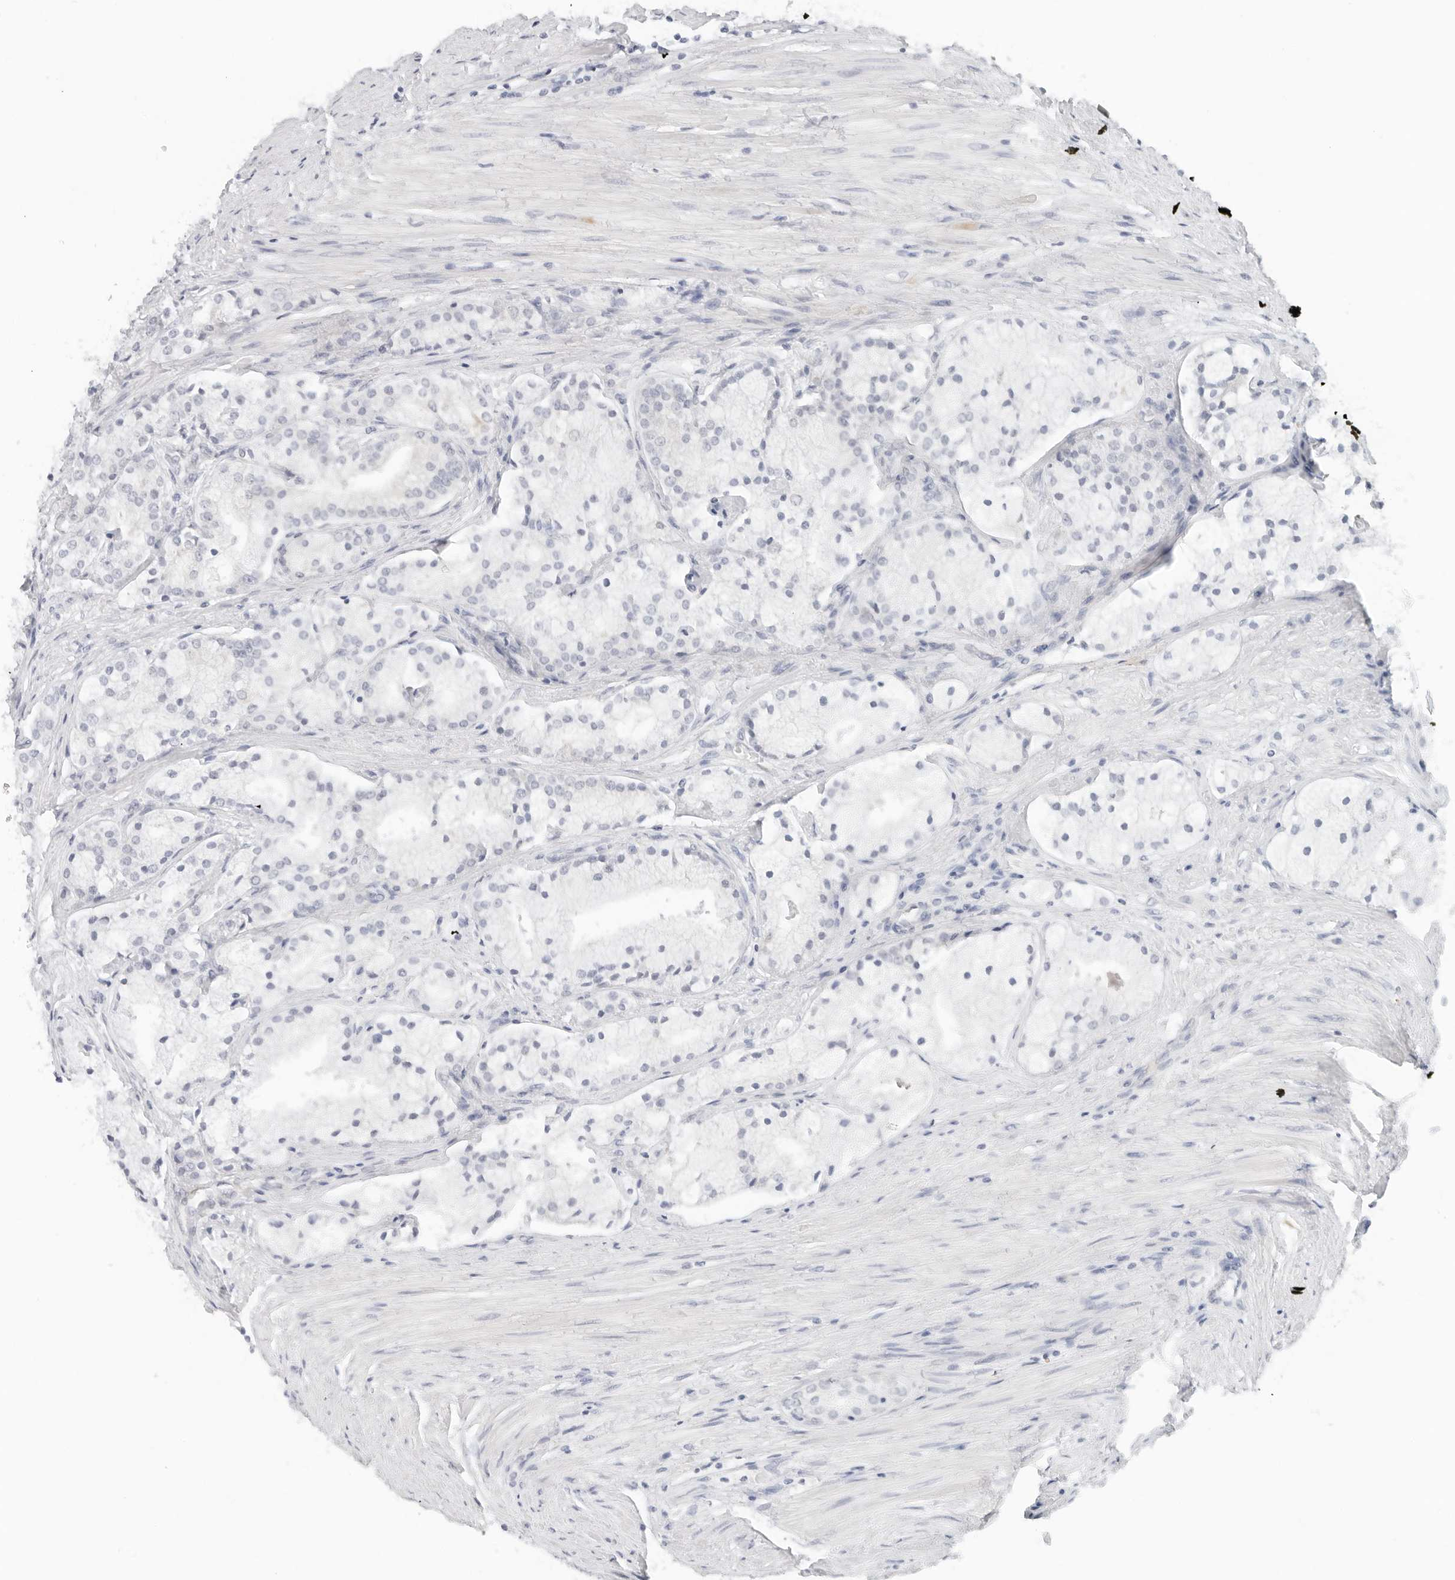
{"staining": {"intensity": "negative", "quantity": "none", "location": "none"}, "tissue": "prostate cancer", "cell_type": "Tumor cells", "image_type": "cancer", "snomed": [{"axis": "morphology", "description": "Adenocarcinoma, High grade"}, {"axis": "topography", "description": "Prostate"}], "caption": "Immunohistochemistry (IHC) of prostate adenocarcinoma (high-grade) demonstrates no expression in tumor cells. (DAB (3,3'-diaminobenzidine) immunohistochemistry (IHC) with hematoxylin counter stain).", "gene": "RC3H1", "patient": {"sex": "male", "age": 50}}